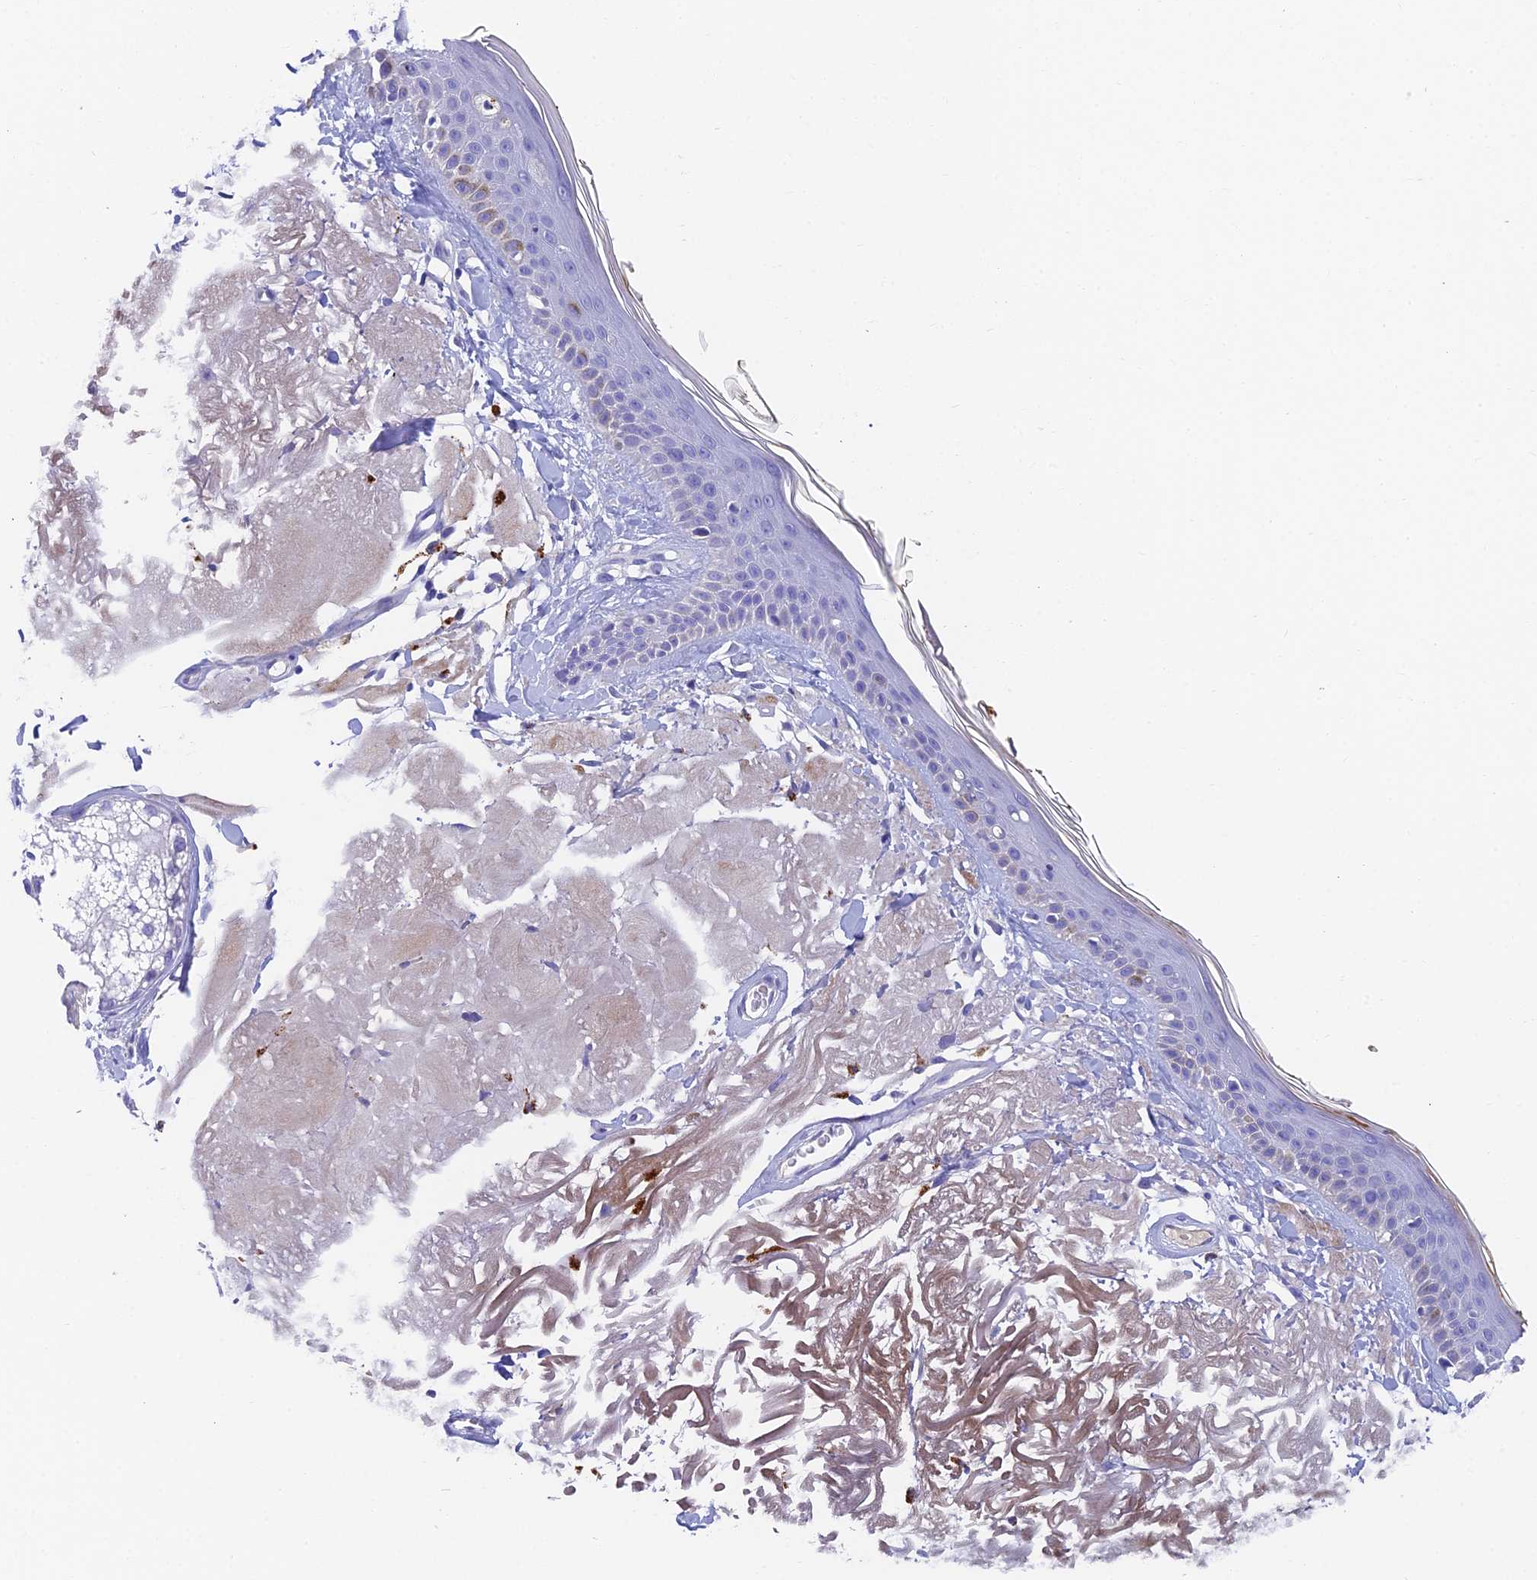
{"staining": {"intensity": "negative", "quantity": "none", "location": "none"}, "tissue": "skin", "cell_type": "Fibroblasts", "image_type": "normal", "snomed": [{"axis": "morphology", "description": "Normal tissue, NOS"}, {"axis": "topography", "description": "Skin"}, {"axis": "topography", "description": "Skeletal muscle"}], "caption": "The micrograph exhibits no staining of fibroblasts in normal skin. (Stains: DAB immunohistochemistry with hematoxylin counter stain, Microscopy: brightfield microscopy at high magnification).", "gene": "ADAMTS13", "patient": {"sex": "male", "age": 83}}